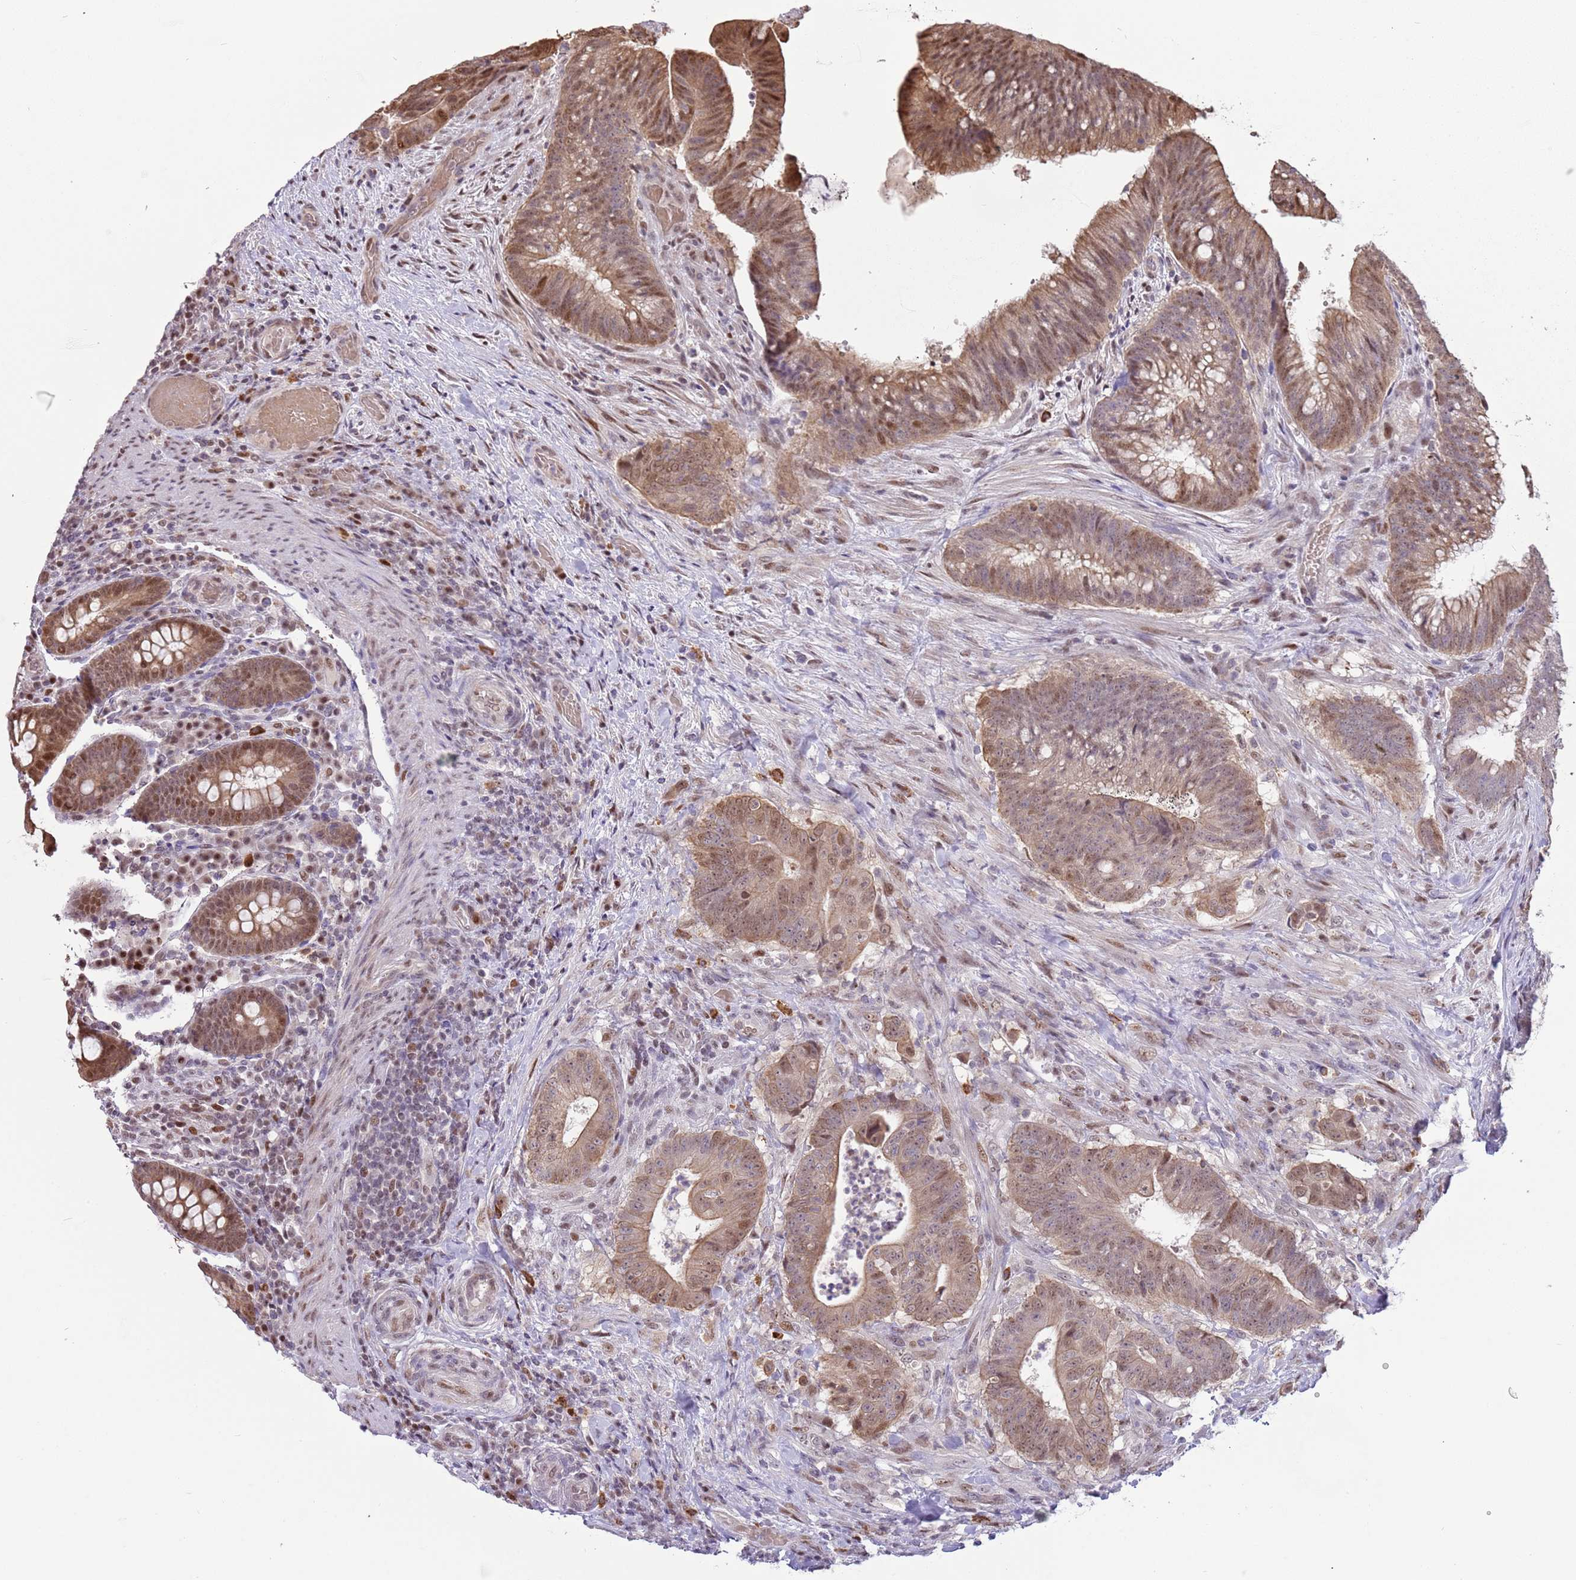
{"staining": {"intensity": "weak", "quantity": ">75%", "location": "cytoplasmic/membranous,nuclear"}, "tissue": "colorectal cancer", "cell_type": "Tumor cells", "image_type": "cancer", "snomed": [{"axis": "morphology", "description": "Adenocarcinoma, NOS"}, {"axis": "topography", "description": "Colon"}], "caption": "A micrograph showing weak cytoplasmic/membranous and nuclear expression in approximately >75% of tumor cells in colorectal cancer (adenocarcinoma), as visualized by brown immunohistochemical staining.", "gene": "RFK", "patient": {"sex": "female", "age": 43}}